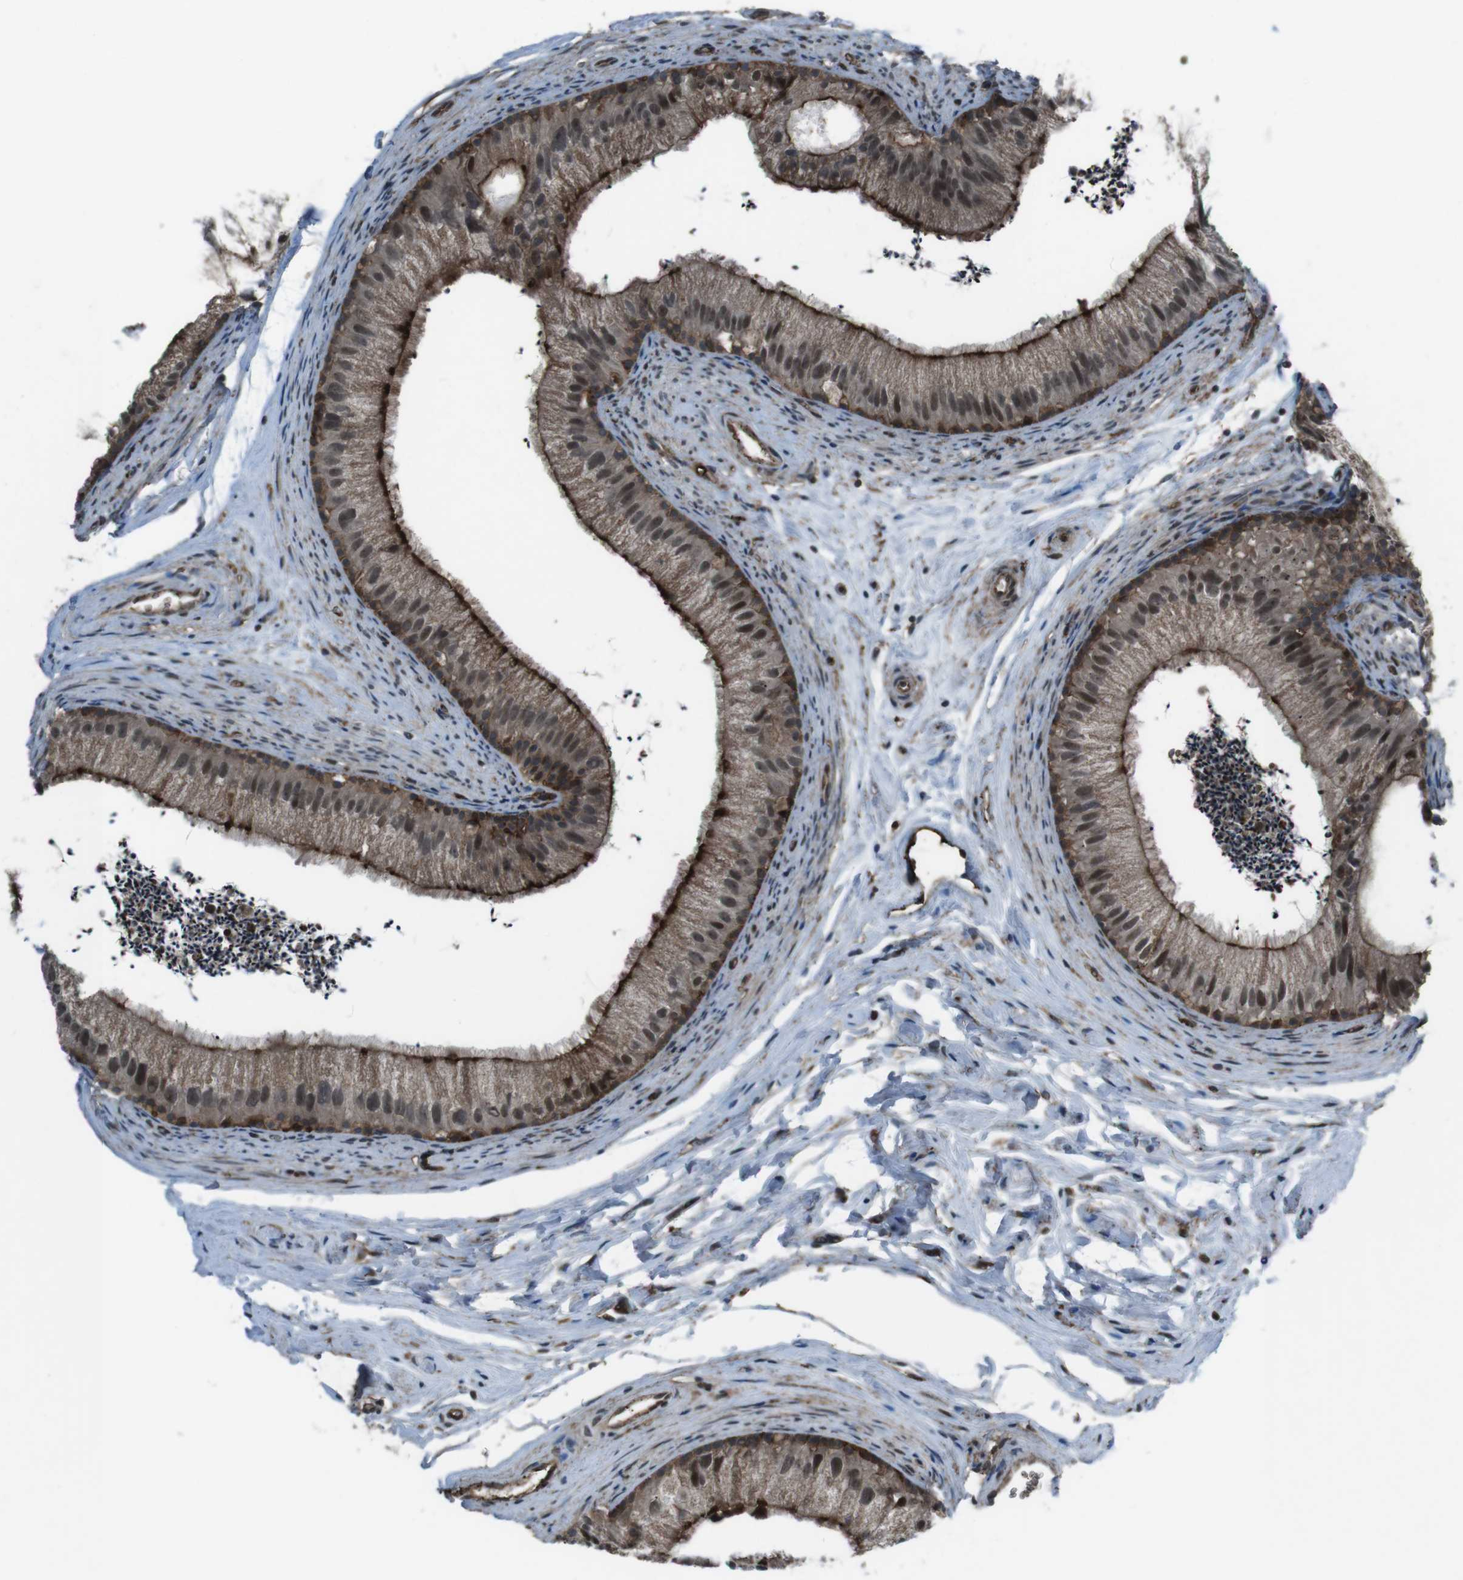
{"staining": {"intensity": "strong", "quantity": ">75%", "location": "cytoplasmic/membranous,nuclear"}, "tissue": "epididymis", "cell_type": "Glandular cells", "image_type": "normal", "snomed": [{"axis": "morphology", "description": "Normal tissue, NOS"}, {"axis": "topography", "description": "Epididymis"}], "caption": "Unremarkable epididymis shows strong cytoplasmic/membranous,nuclear expression in about >75% of glandular cells (DAB IHC, brown staining for protein, blue staining for nuclei)..", "gene": "GDF10", "patient": {"sex": "male", "age": 56}}